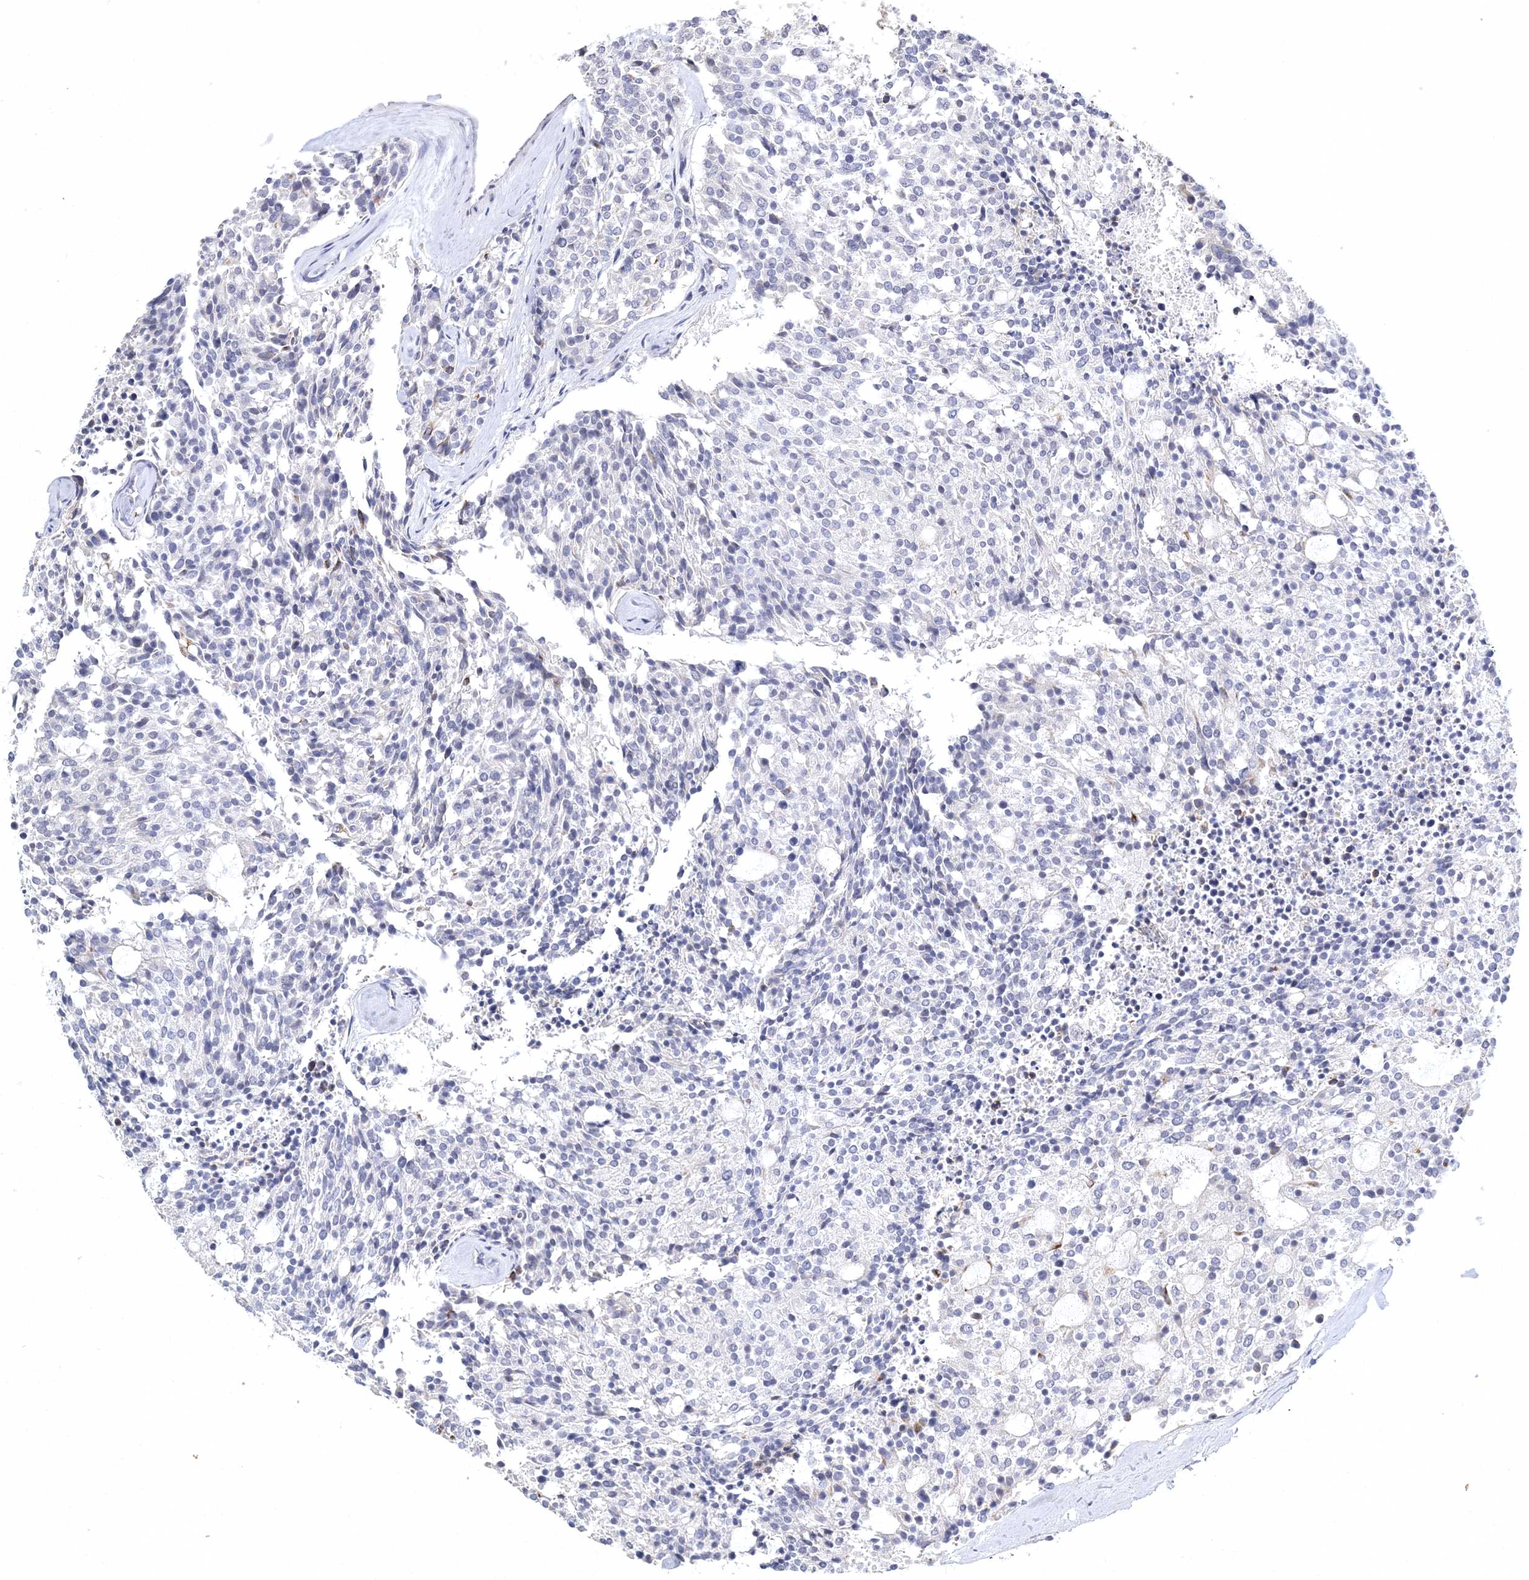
{"staining": {"intensity": "negative", "quantity": "none", "location": "none"}, "tissue": "carcinoid", "cell_type": "Tumor cells", "image_type": "cancer", "snomed": [{"axis": "morphology", "description": "Carcinoid, malignant, NOS"}, {"axis": "topography", "description": "Pancreas"}], "caption": "This image is of carcinoid stained with immunohistochemistry to label a protein in brown with the nuclei are counter-stained blue. There is no staining in tumor cells.", "gene": "MYOZ2", "patient": {"sex": "female", "age": 54}}